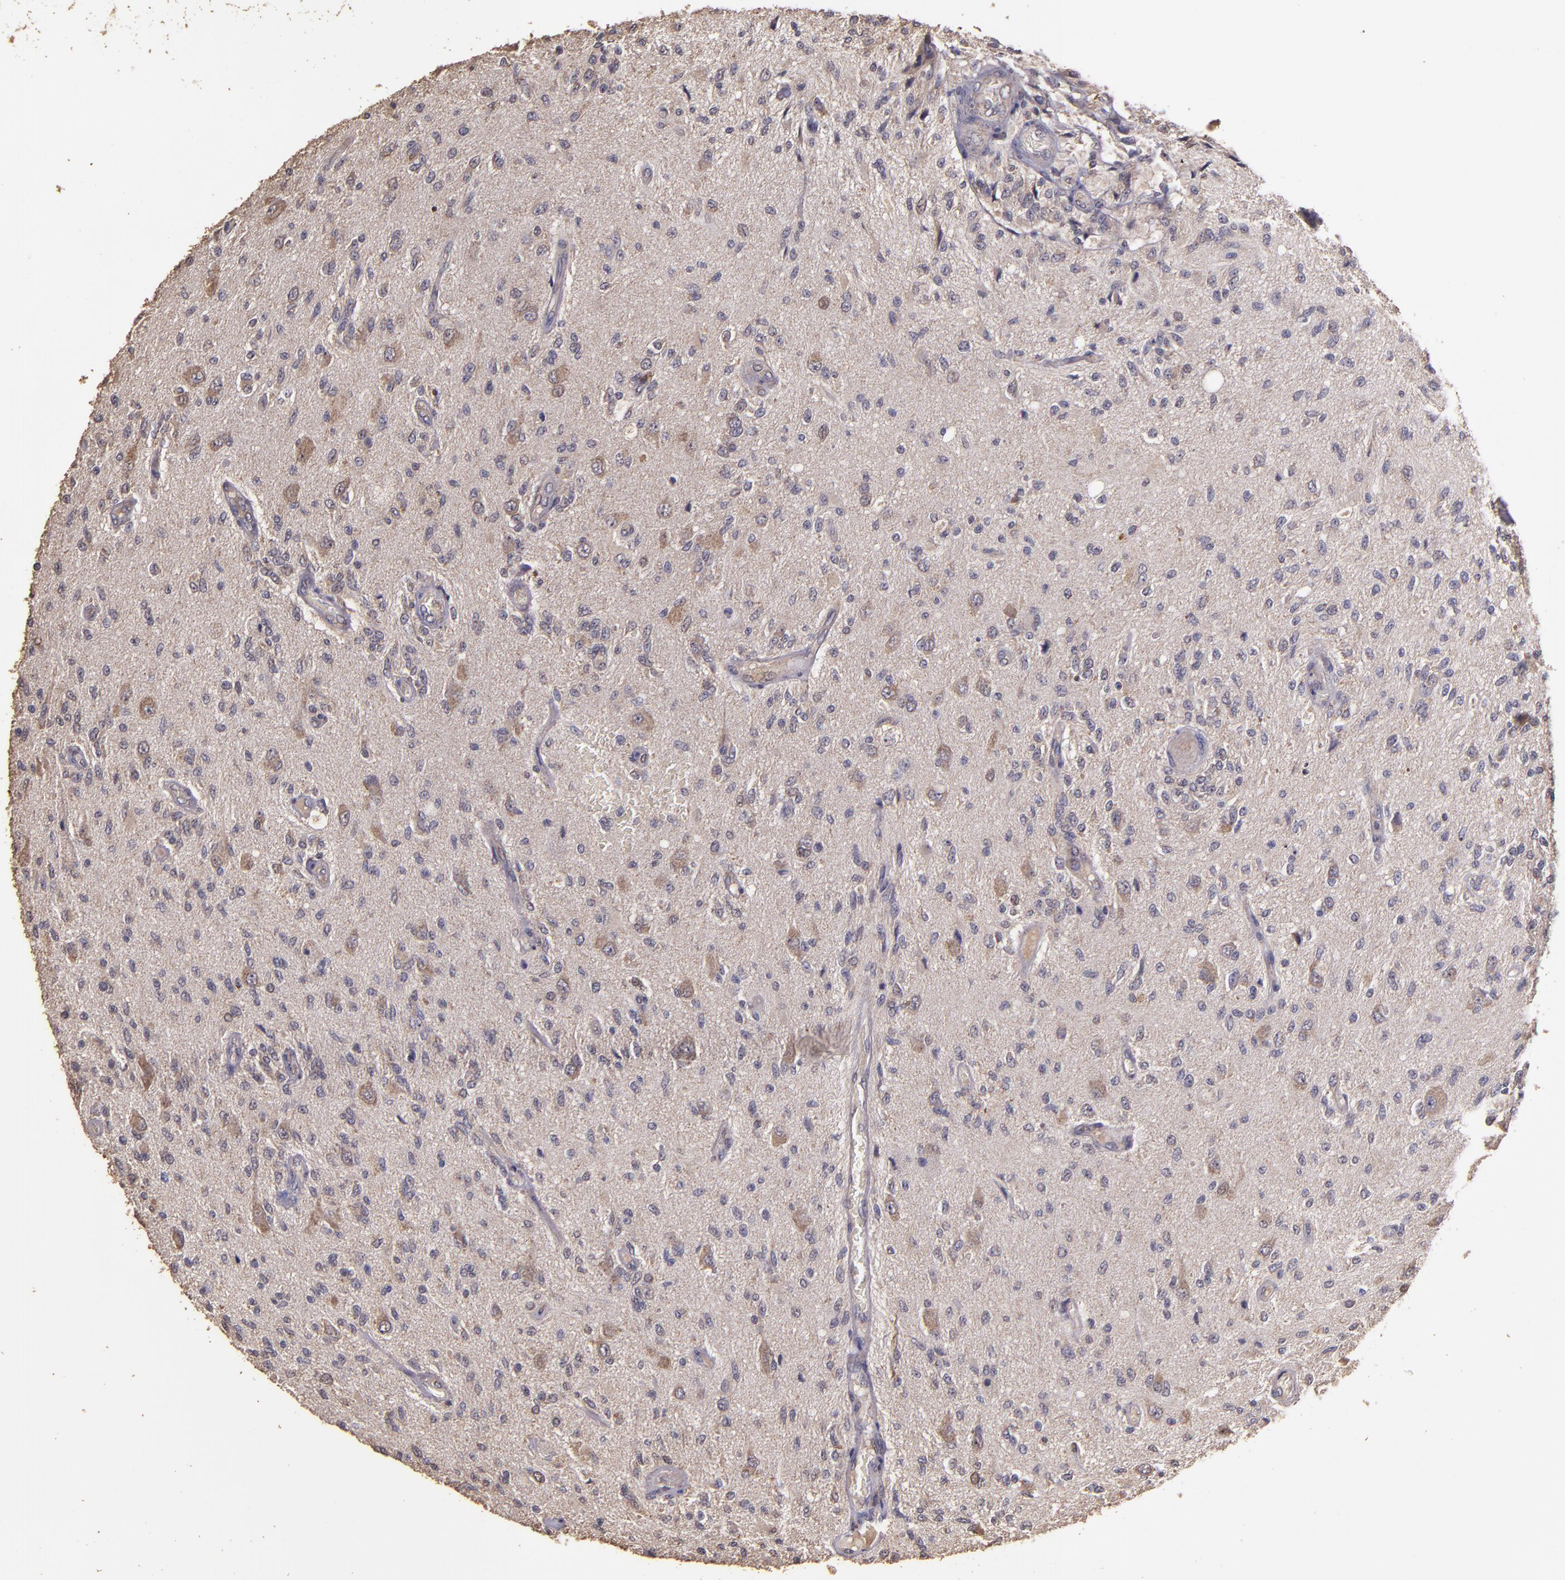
{"staining": {"intensity": "negative", "quantity": "none", "location": "none"}, "tissue": "glioma", "cell_type": "Tumor cells", "image_type": "cancer", "snomed": [{"axis": "morphology", "description": "Normal tissue, NOS"}, {"axis": "morphology", "description": "Glioma, malignant, High grade"}, {"axis": "topography", "description": "Cerebral cortex"}], "caption": "Immunohistochemistry (IHC) image of neoplastic tissue: human malignant high-grade glioma stained with DAB reveals no significant protein expression in tumor cells.", "gene": "HECTD1", "patient": {"sex": "male", "age": 77}}